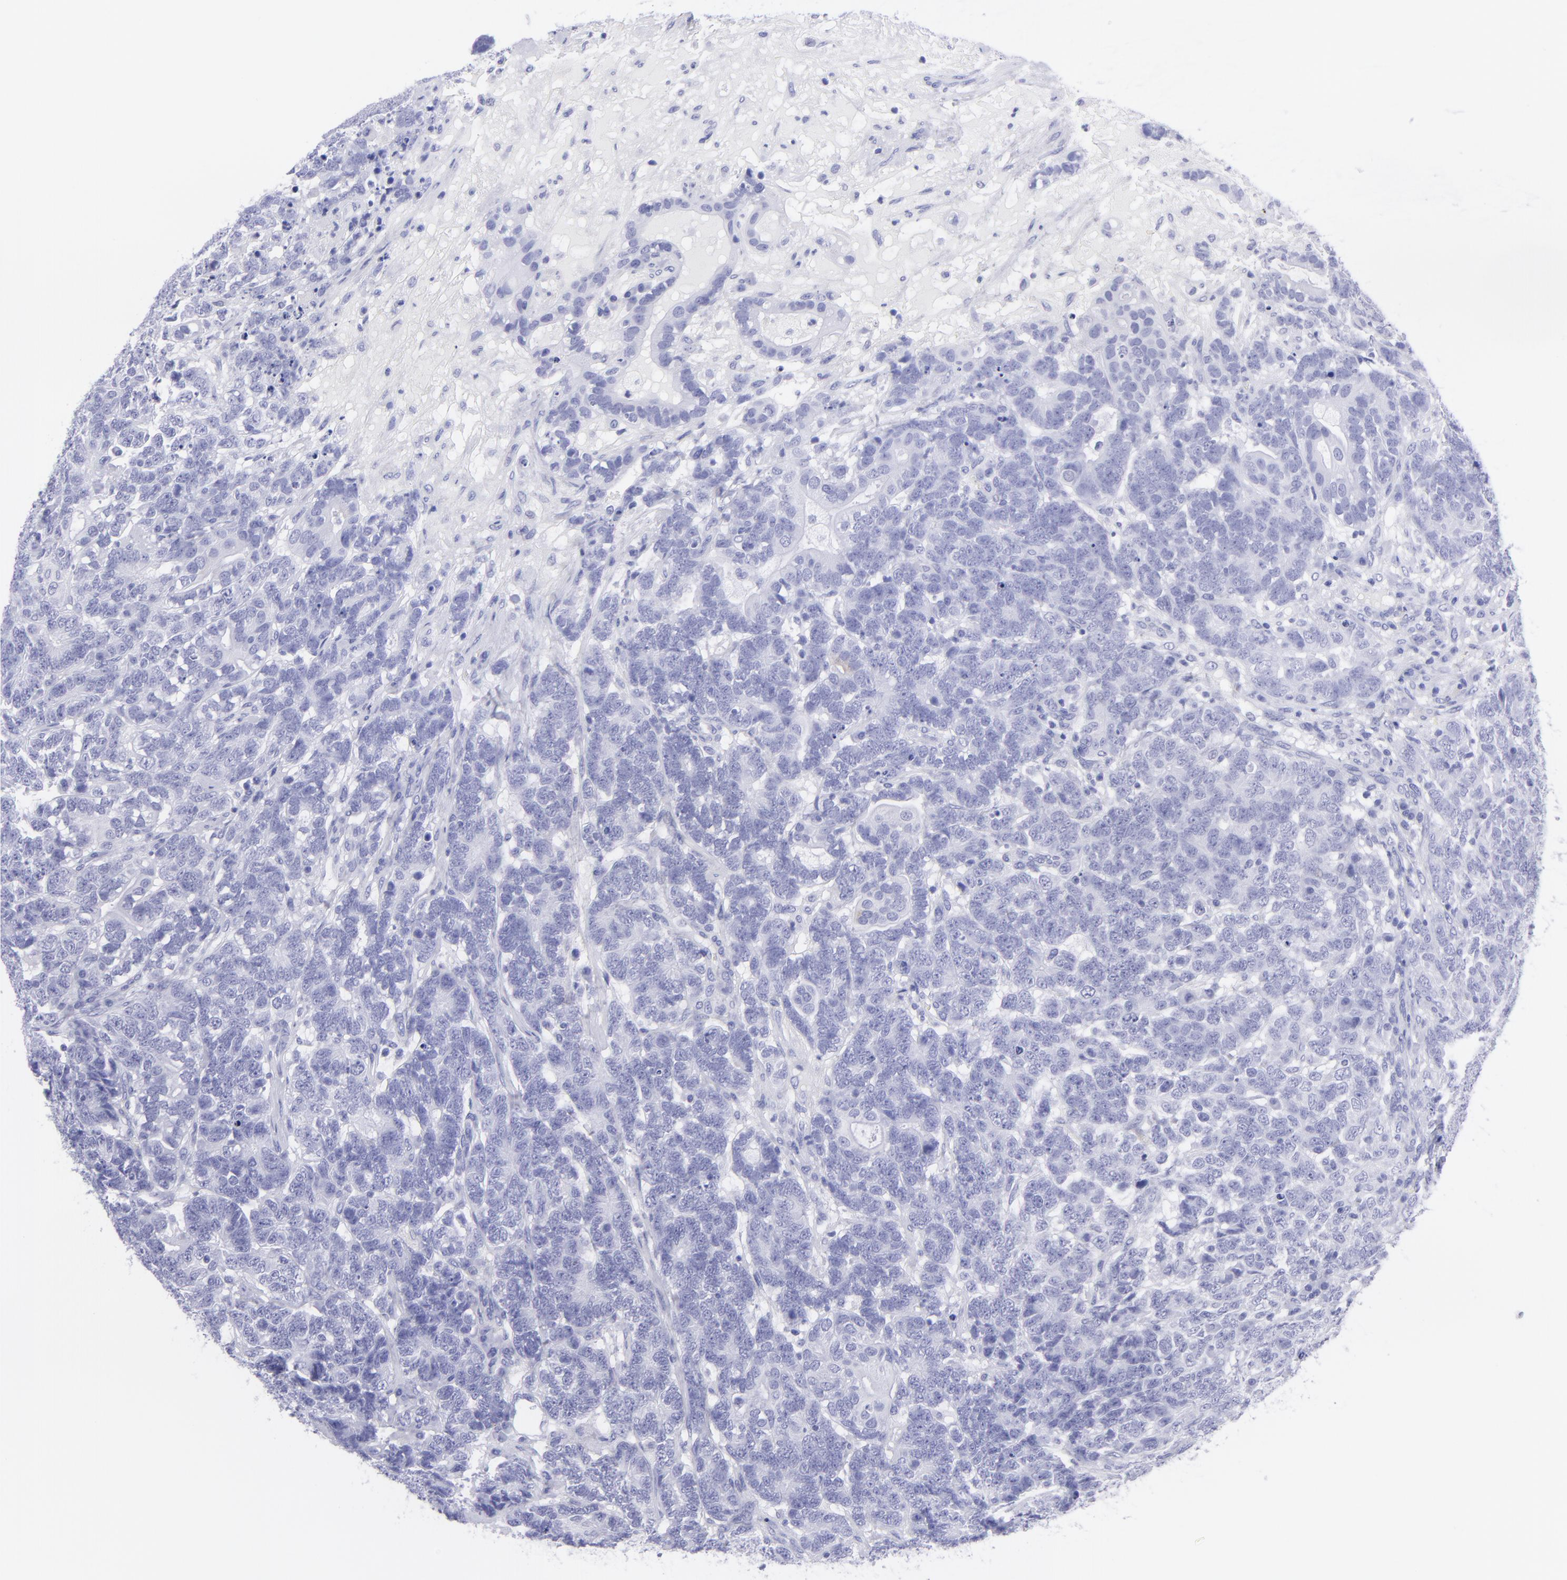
{"staining": {"intensity": "negative", "quantity": "none", "location": "none"}, "tissue": "testis cancer", "cell_type": "Tumor cells", "image_type": "cancer", "snomed": [{"axis": "morphology", "description": "Carcinoma, Embryonal, NOS"}, {"axis": "topography", "description": "Testis"}], "caption": "Protein analysis of embryonal carcinoma (testis) exhibits no significant expression in tumor cells.", "gene": "PIP", "patient": {"sex": "male", "age": 26}}